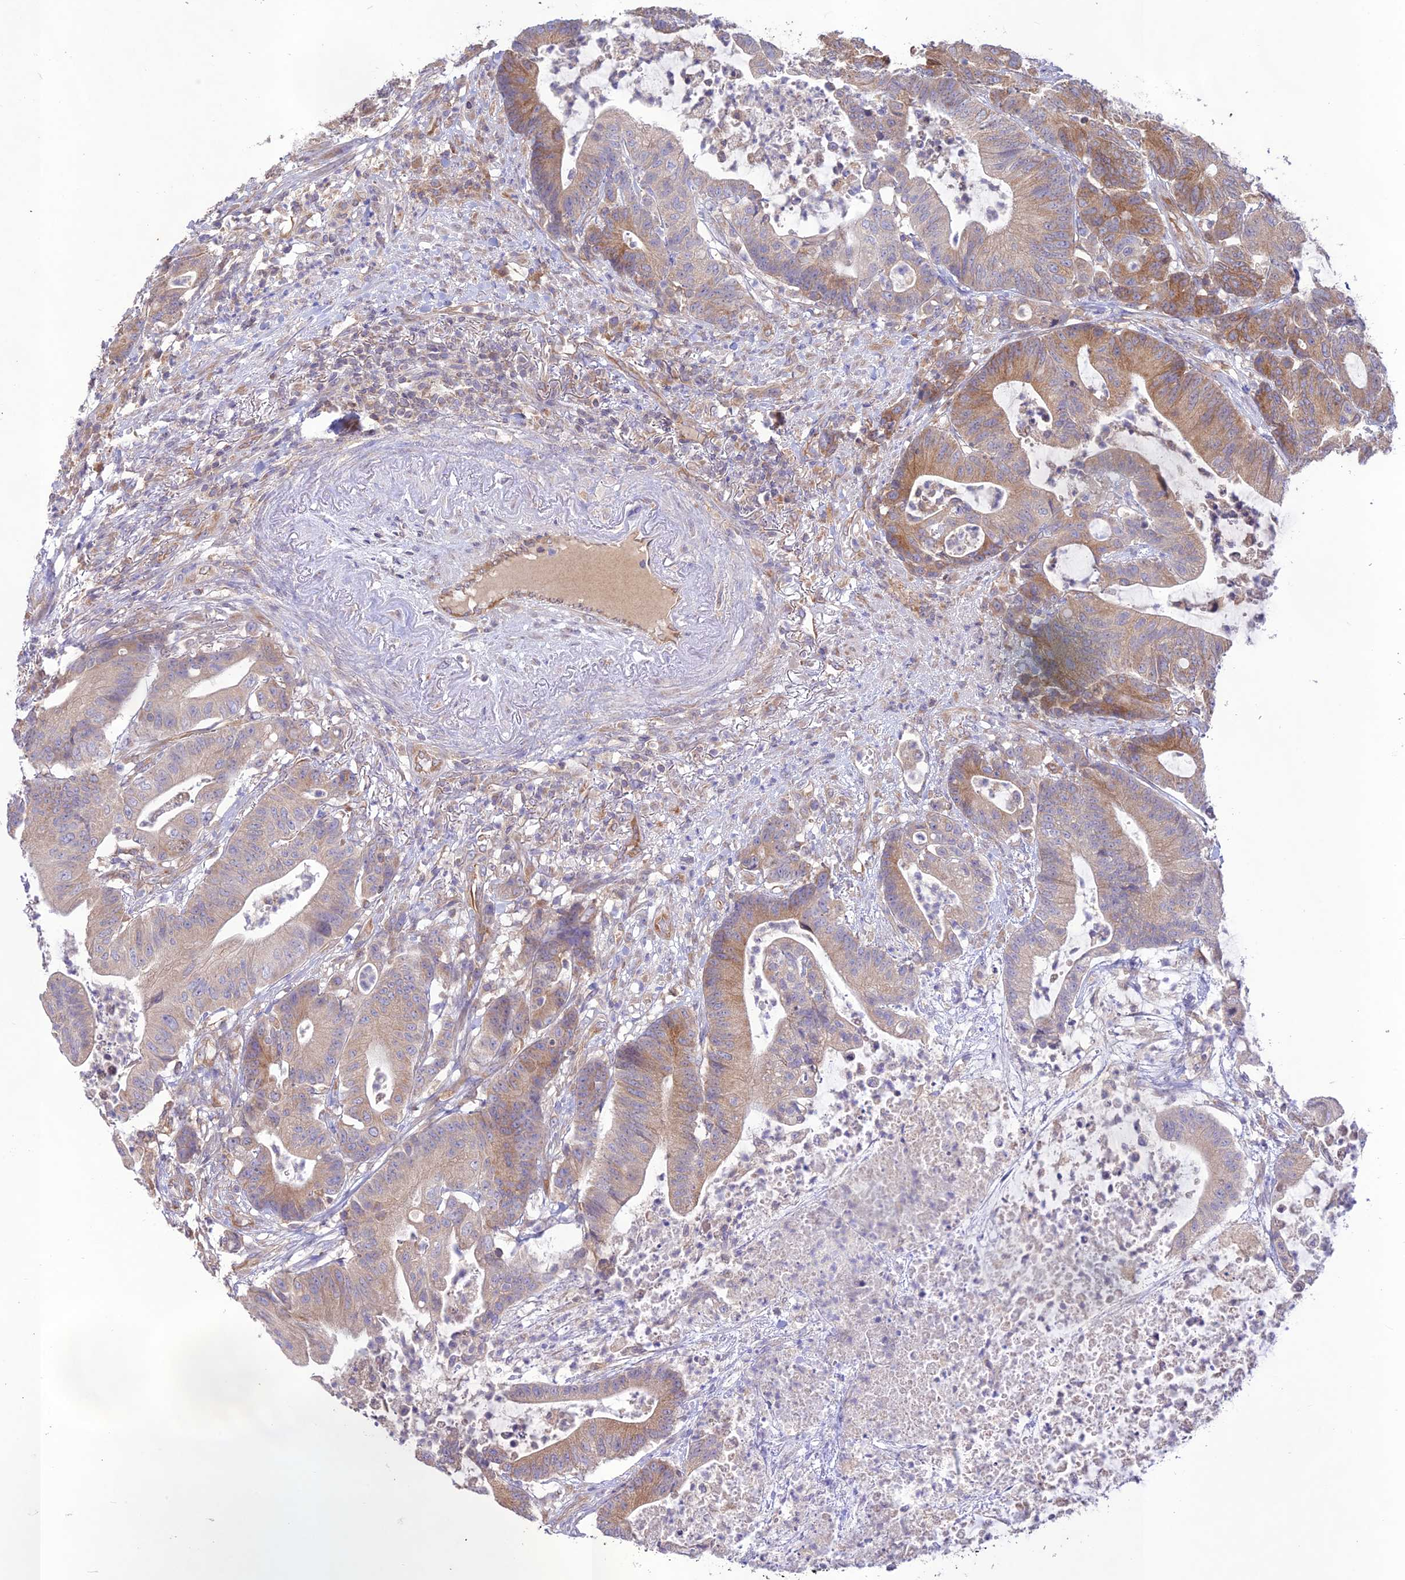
{"staining": {"intensity": "moderate", "quantity": "25%-75%", "location": "cytoplasmic/membranous"}, "tissue": "colorectal cancer", "cell_type": "Tumor cells", "image_type": "cancer", "snomed": [{"axis": "morphology", "description": "Adenocarcinoma, NOS"}, {"axis": "topography", "description": "Colon"}], "caption": "Tumor cells show medium levels of moderate cytoplasmic/membranous positivity in approximately 25%-75% of cells in colorectal adenocarcinoma.", "gene": "TMEM259", "patient": {"sex": "female", "age": 84}}